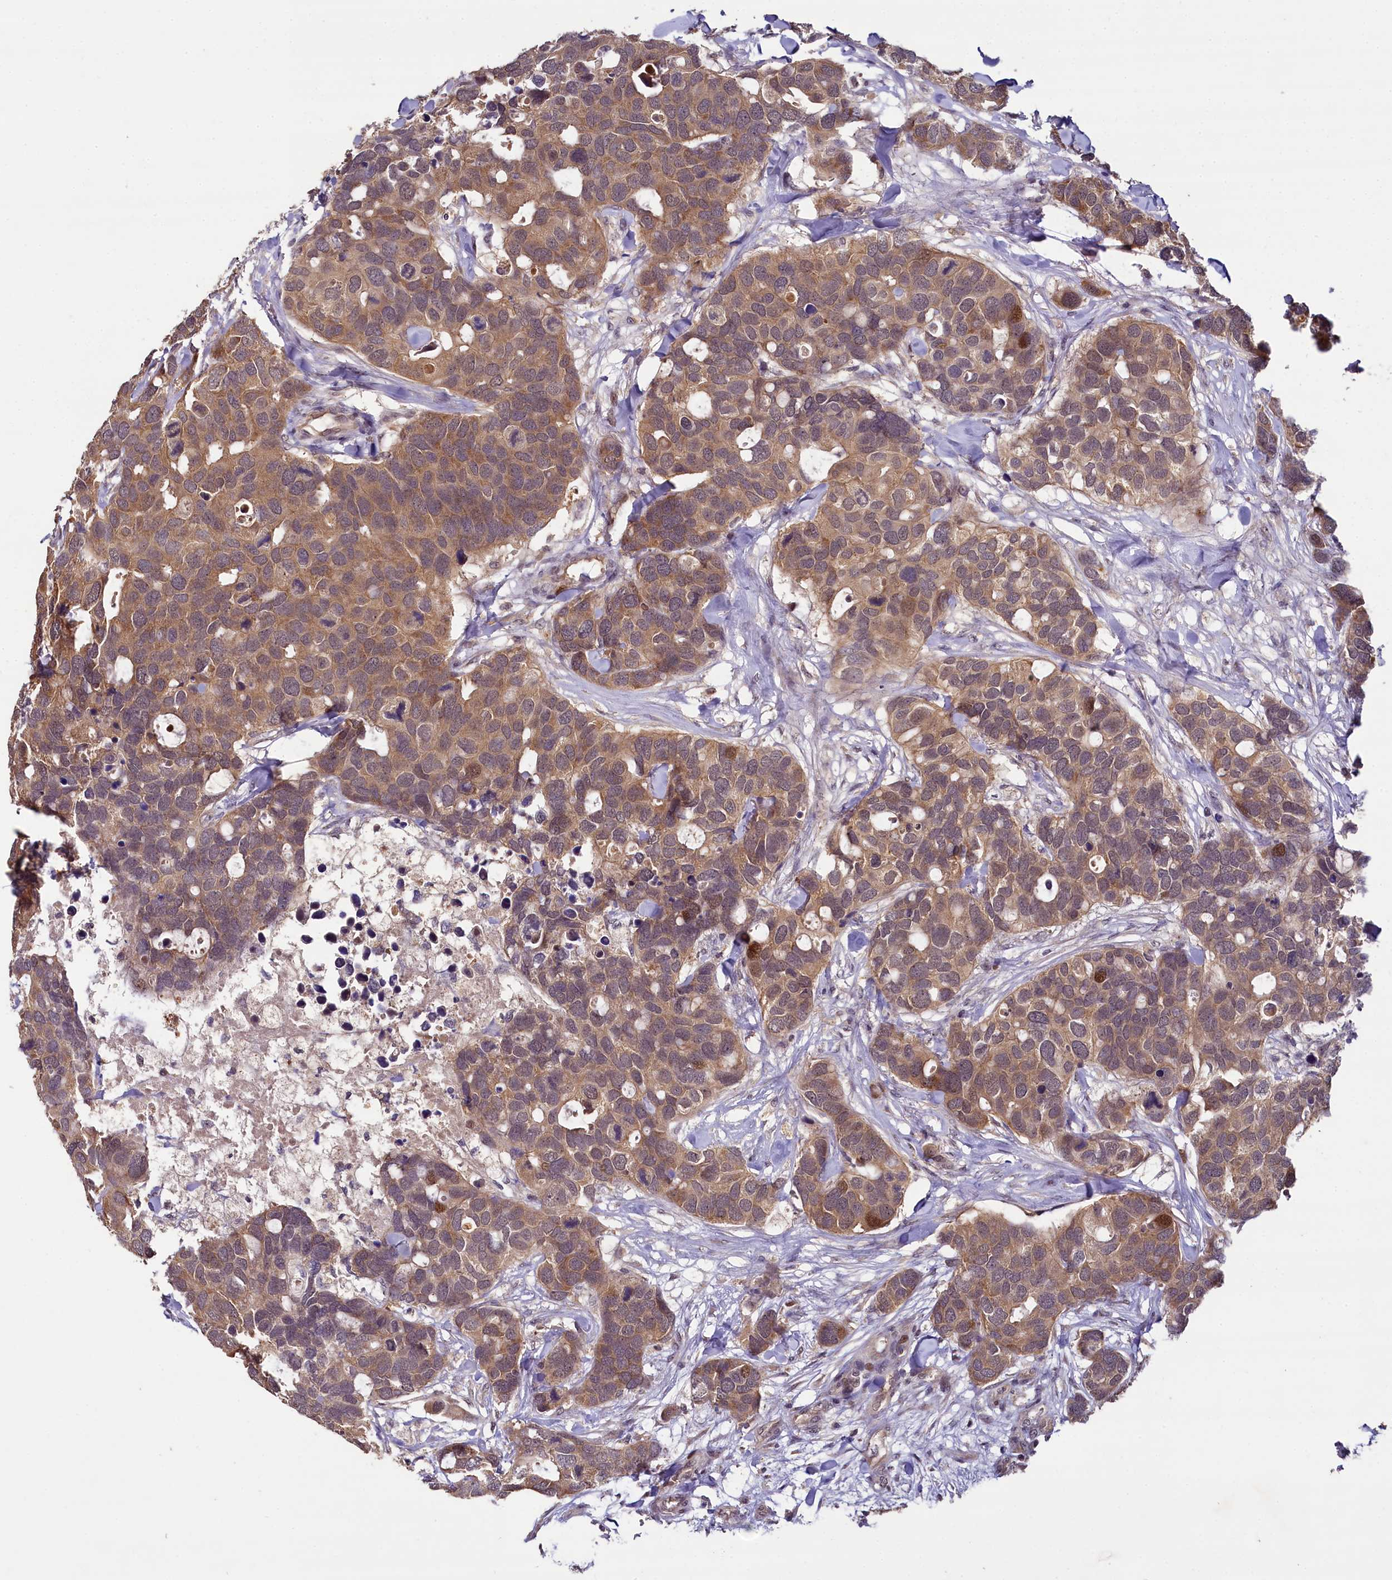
{"staining": {"intensity": "moderate", "quantity": ">75%", "location": "cytoplasmic/membranous,nuclear"}, "tissue": "breast cancer", "cell_type": "Tumor cells", "image_type": "cancer", "snomed": [{"axis": "morphology", "description": "Duct carcinoma"}, {"axis": "topography", "description": "Breast"}], "caption": "This is a micrograph of IHC staining of breast cancer, which shows moderate positivity in the cytoplasmic/membranous and nuclear of tumor cells.", "gene": "TMEM39A", "patient": {"sex": "female", "age": 83}}